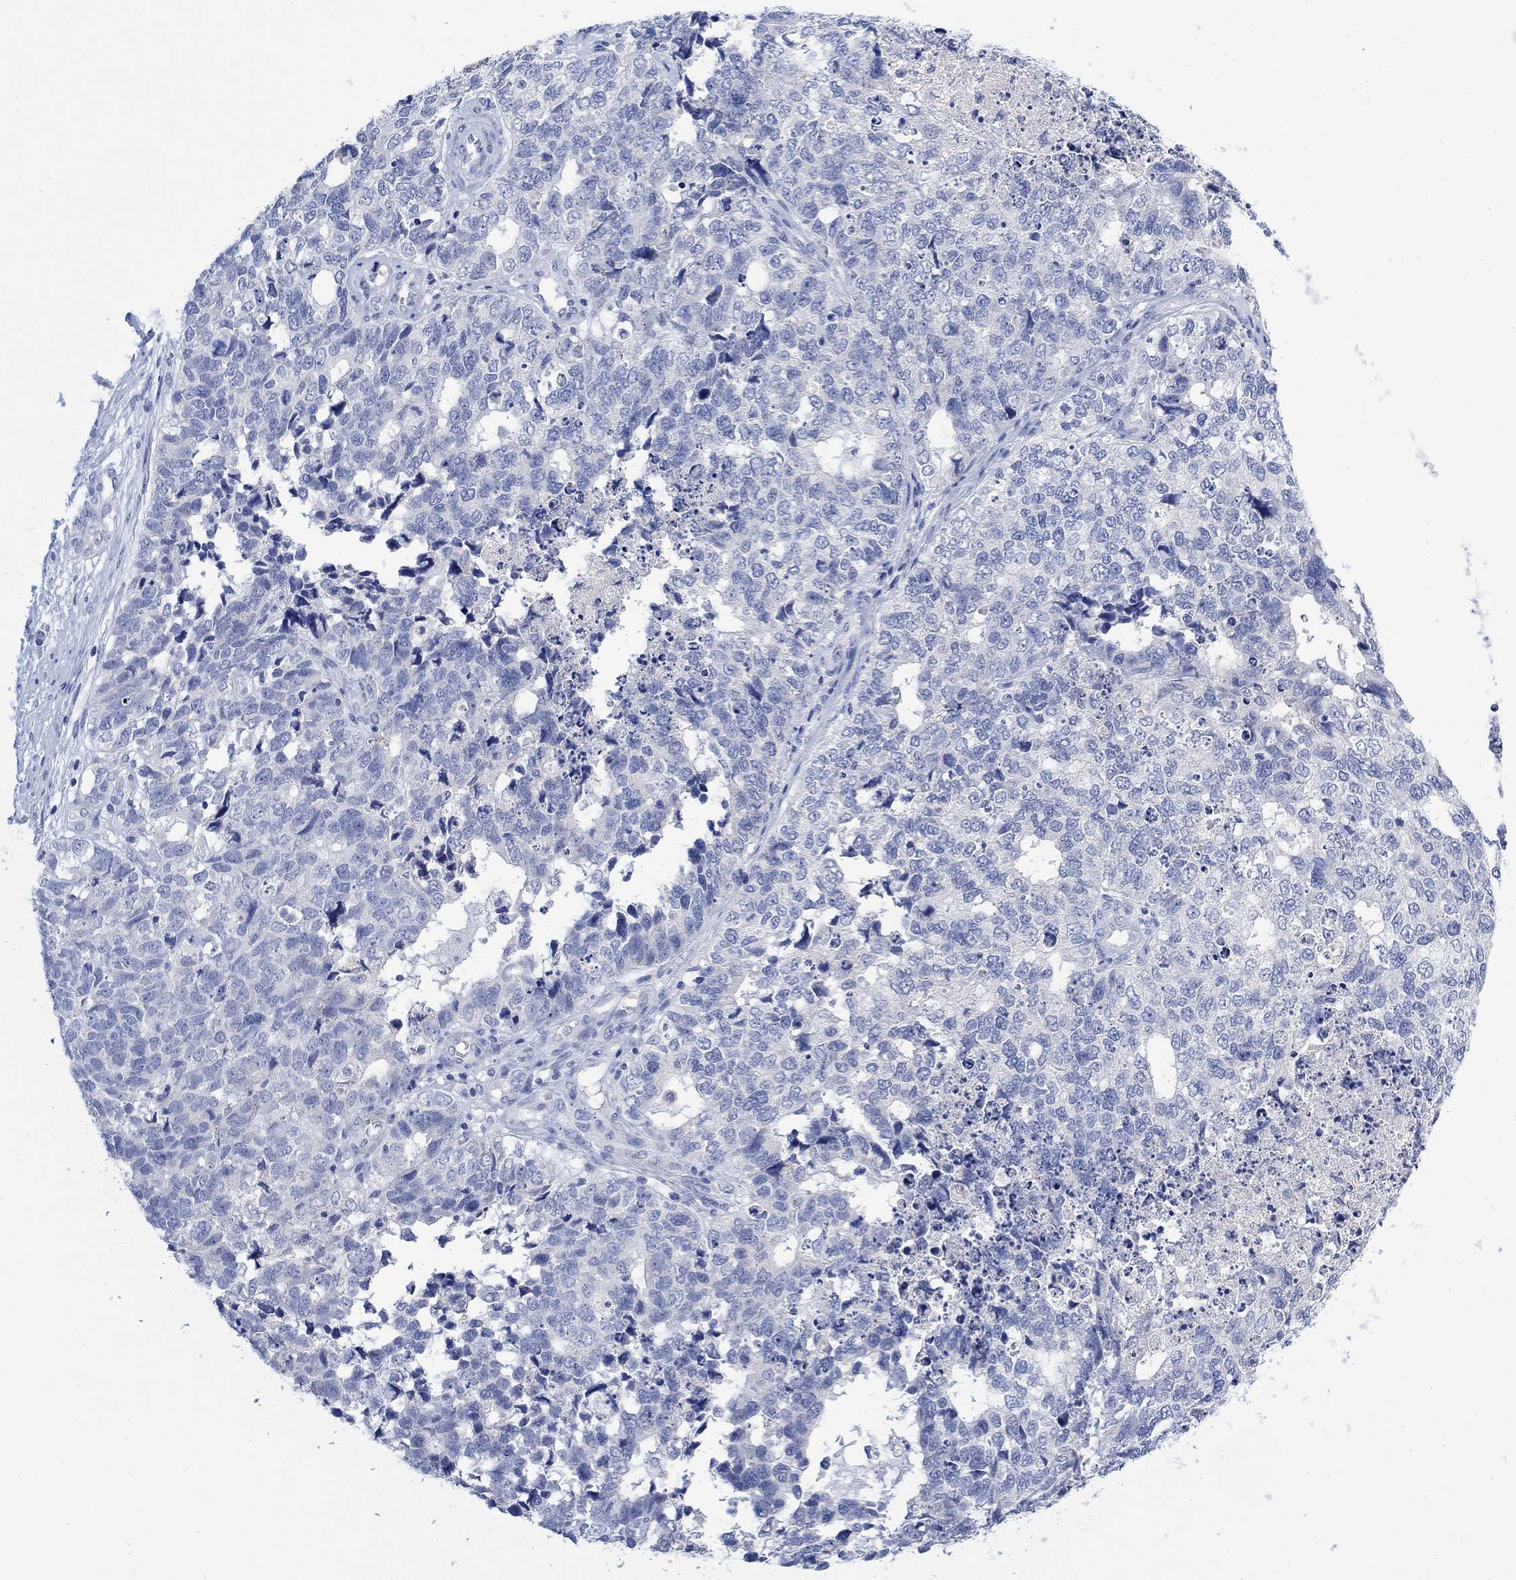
{"staining": {"intensity": "negative", "quantity": "none", "location": "none"}, "tissue": "cervical cancer", "cell_type": "Tumor cells", "image_type": "cancer", "snomed": [{"axis": "morphology", "description": "Squamous cell carcinoma, NOS"}, {"axis": "topography", "description": "Cervix"}], "caption": "Immunohistochemistry of cervical cancer reveals no staining in tumor cells.", "gene": "FBP2", "patient": {"sex": "female", "age": 63}}